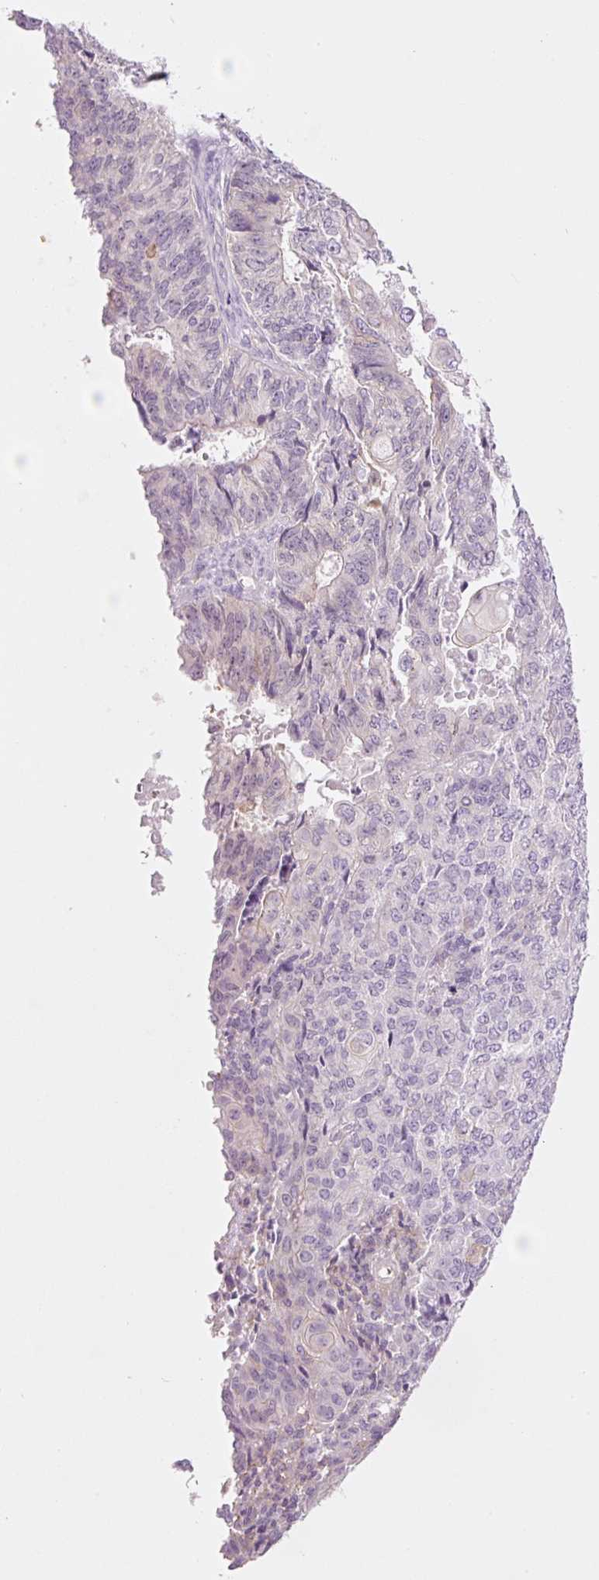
{"staining": {"intensity": "weak", "quantity": "<25%", "location": "cytoplasmic/membranous"}, "tissue": "endometrial cancer", "cell_type": "Tumor cells", "image_type": "cancer", "snomed": [{"axis": "morphology", "description": "Adenocarcinoma, NOS"}, {"axis": "topography", "description": "Endometrium"}], "caption": "DAB (3,3'-diaminobenzidine) immunohistochemical staining of human adenocarcinoma (endometrial) reveals no significant positivity in tumor cells. The staining was performed using DAB to visualize the protein expression in brown, while the nuclei were stained in blue with hematoxylin (Magnification: 20x).", "gene": "HSPA4L", "patient": {"sex": "female", "age": 32}}